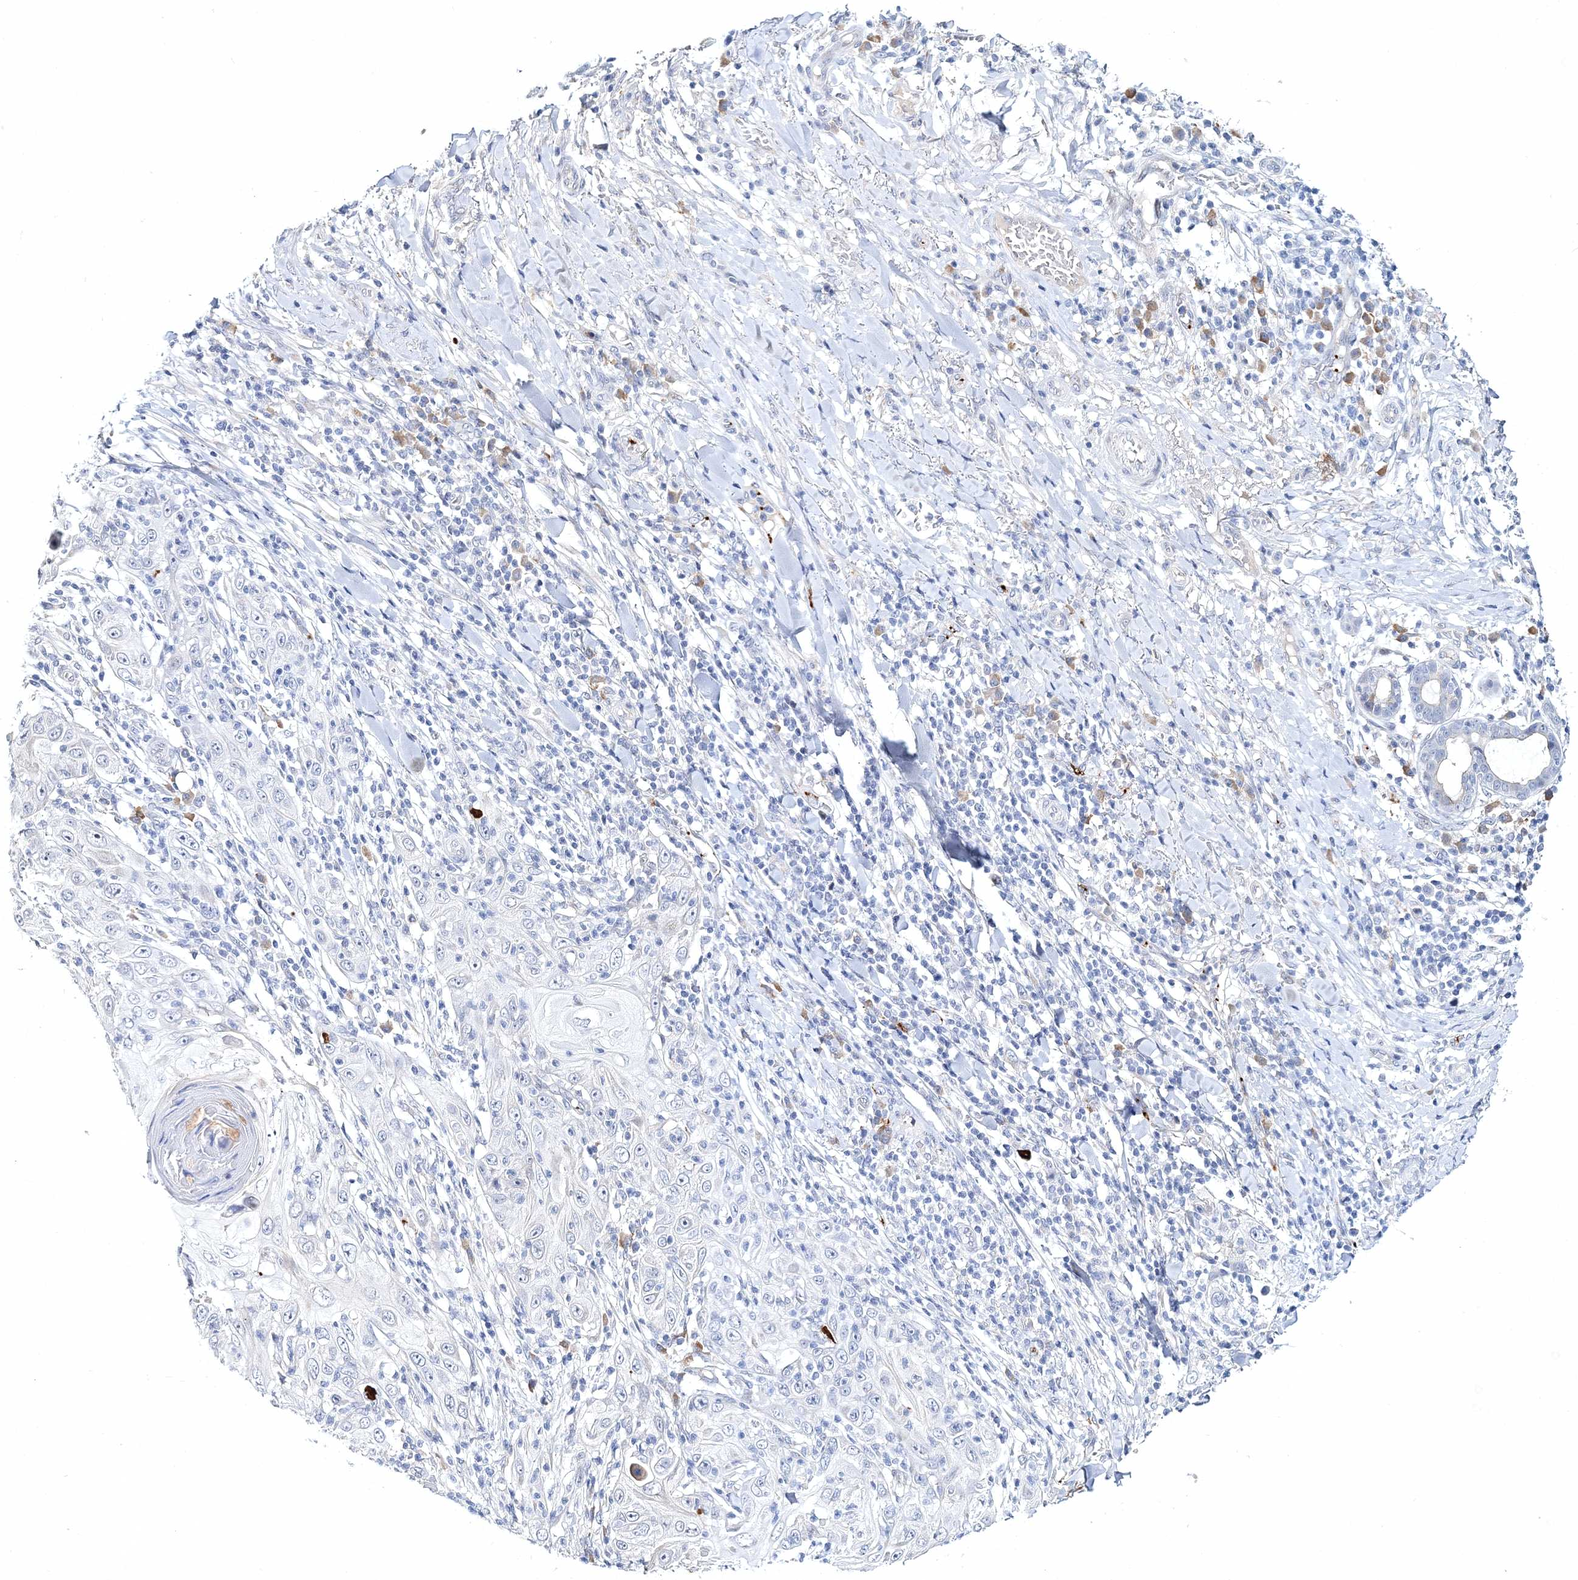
{"staining": {"intensity": "negative", "quantity": "none", "location": "none"}, "tissue": "skin cancer", "cell_type": "Tumor cells", "image_type": "cancer", "snomed": [{"axis": "morphology", "description": "Squamous cell carcinoma, NOS"}, {"axis": "topography", "description": "Skin"}], "caption": "This is a image of immunohistochemistry (IHC) staining of skin squamous cell carcinoma, which shows no staining in tumor cells. Nuclei are stained in blue.", "gene": "MYOZ2", "patient": {"sex": "female", "age": 88}}